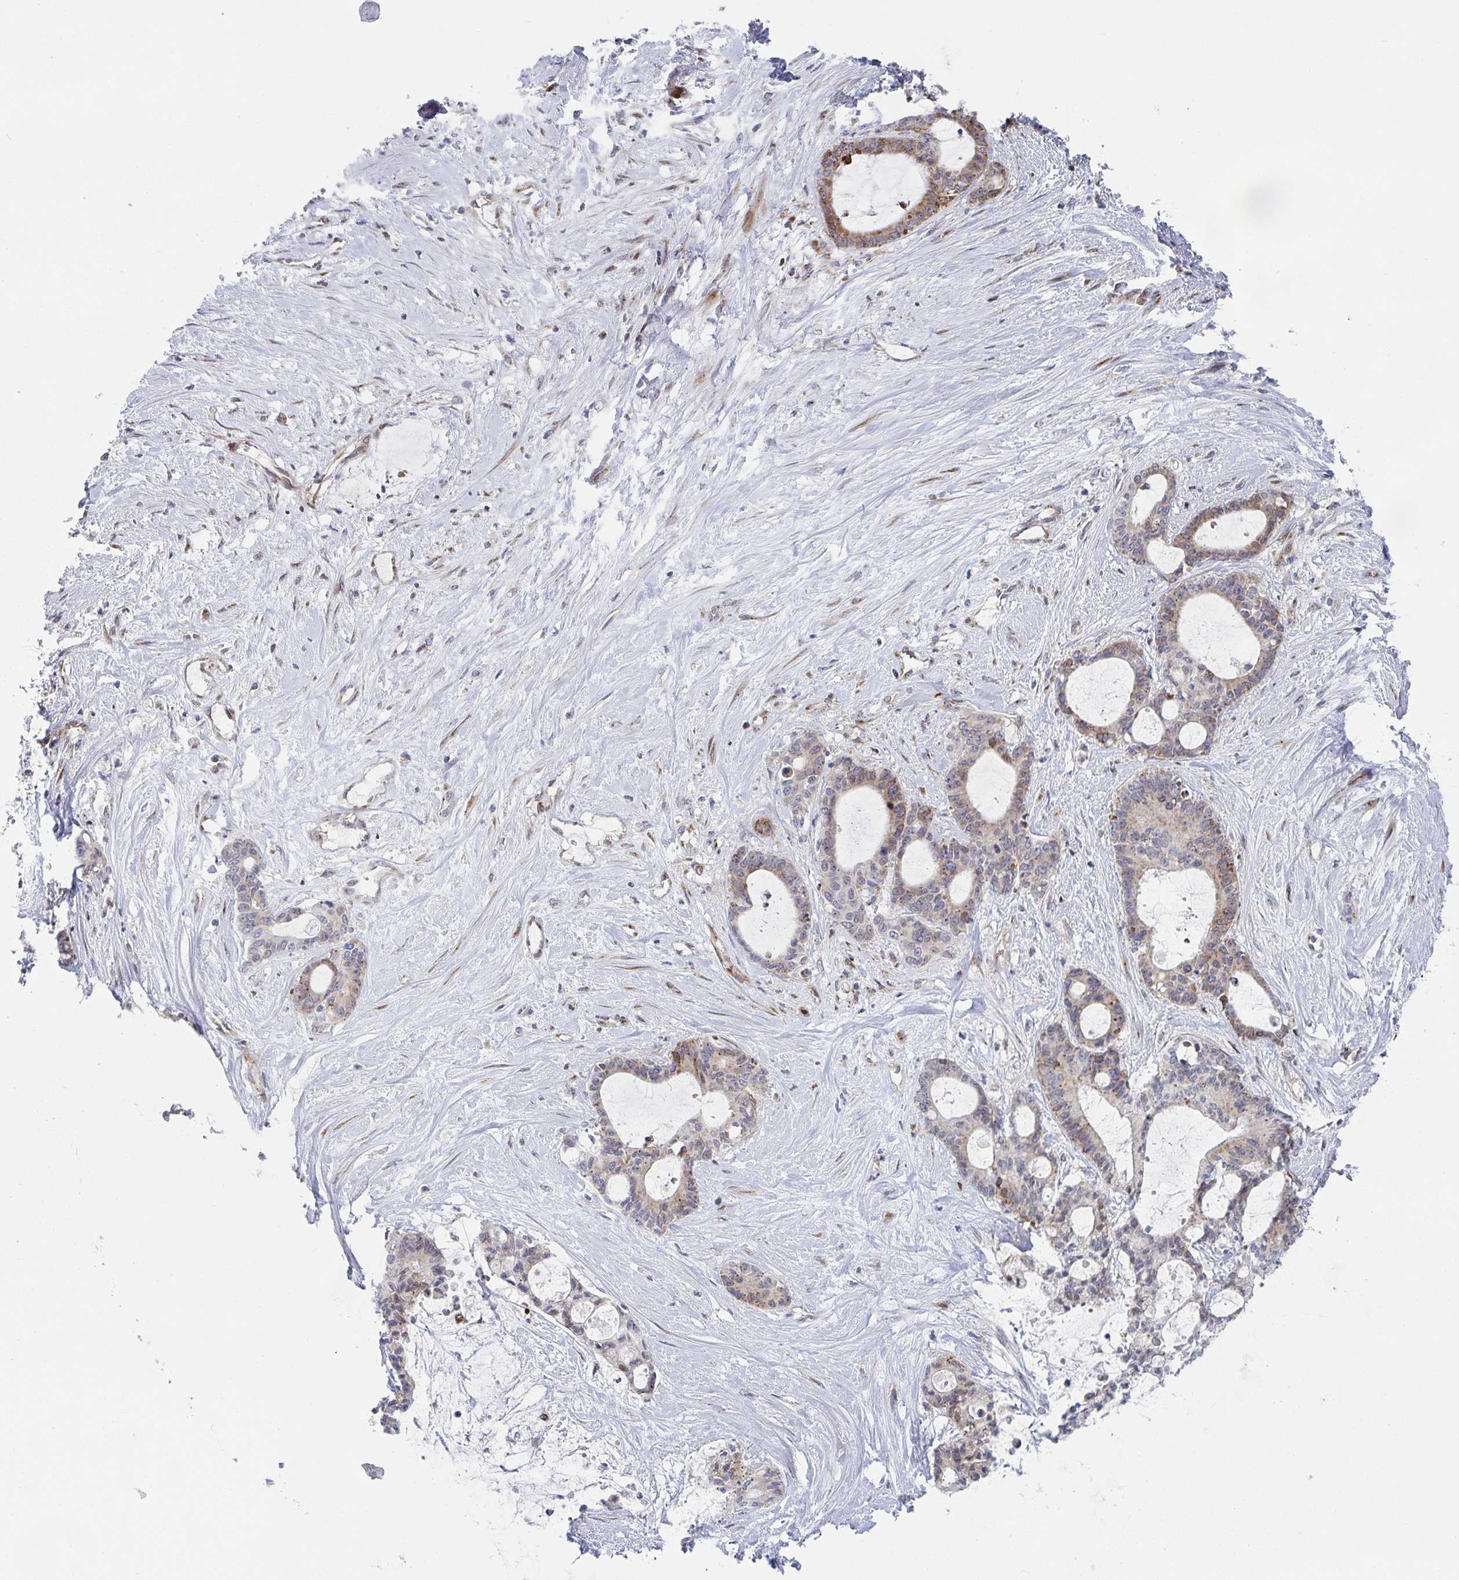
{"staining": {"intensity": "moderate", "quantity": "<25%", "location": "cytoplasmic/membranous"}, "tissue": "liver cancer", "cell_type": "Tumor cells", "image_type": "cancer", "snomed": [{"axis": "morphology", "description": "Normal tissue, NOS"}, {"axis": "morphology", "description": "Cholangiocarcinoma"}, {"axis": "topography", "description": "Liver"}, {"axis": "topography", "description": "Peripheral nerve tissue"}], "caption": "Immunohistochemistry histopathology image of liver cholangiocarcinoma stained for a protein (brown), which demonstrates low levels of moderate cytoplasmic/membranous positivity in about <25% of tumor cells.", "gene": "PRKCH", "patient": {"sex": "female", "age": 73}}